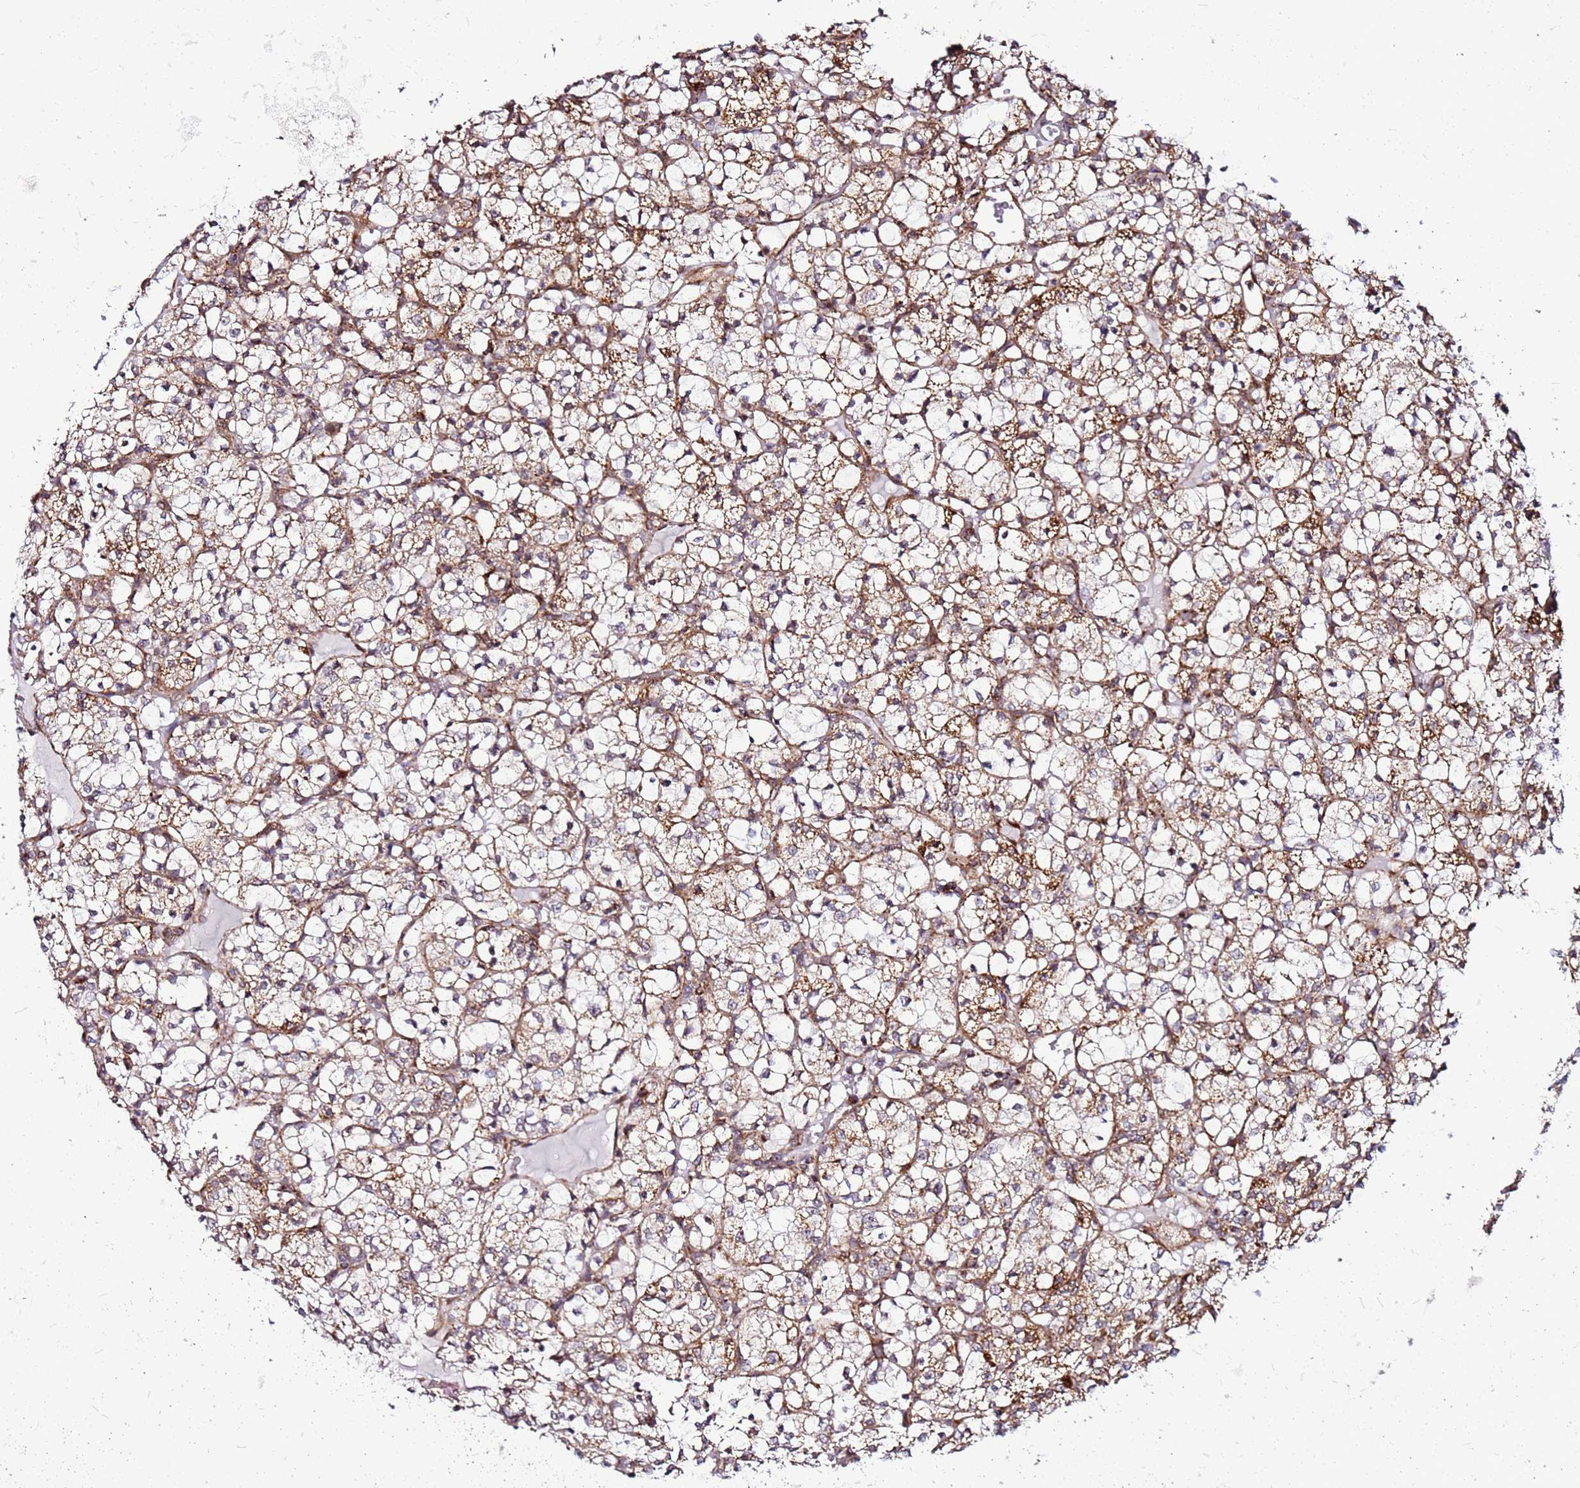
{"staining": {"intensity": "moderate", "quantity": ">75%", "location": "cytoplasmic/membranous"}, "tissue": "renal cancer", "cell_type": "Tumor cells", "image_type": "cancer", "snomed": [{"axis": "morphology", "description": "Adenocarcinoma, NOS"}, {"axis": "topography", "description": "Kidney"}], "caption": "The photomicrograph exhibits a brown stain indicating the presence of a protein in the cytoplasmic/membranous of tumor cells in renal adenocarcinoma.", "gene": "OR51T1", "patient": {"sex": "female", "age": 69}}